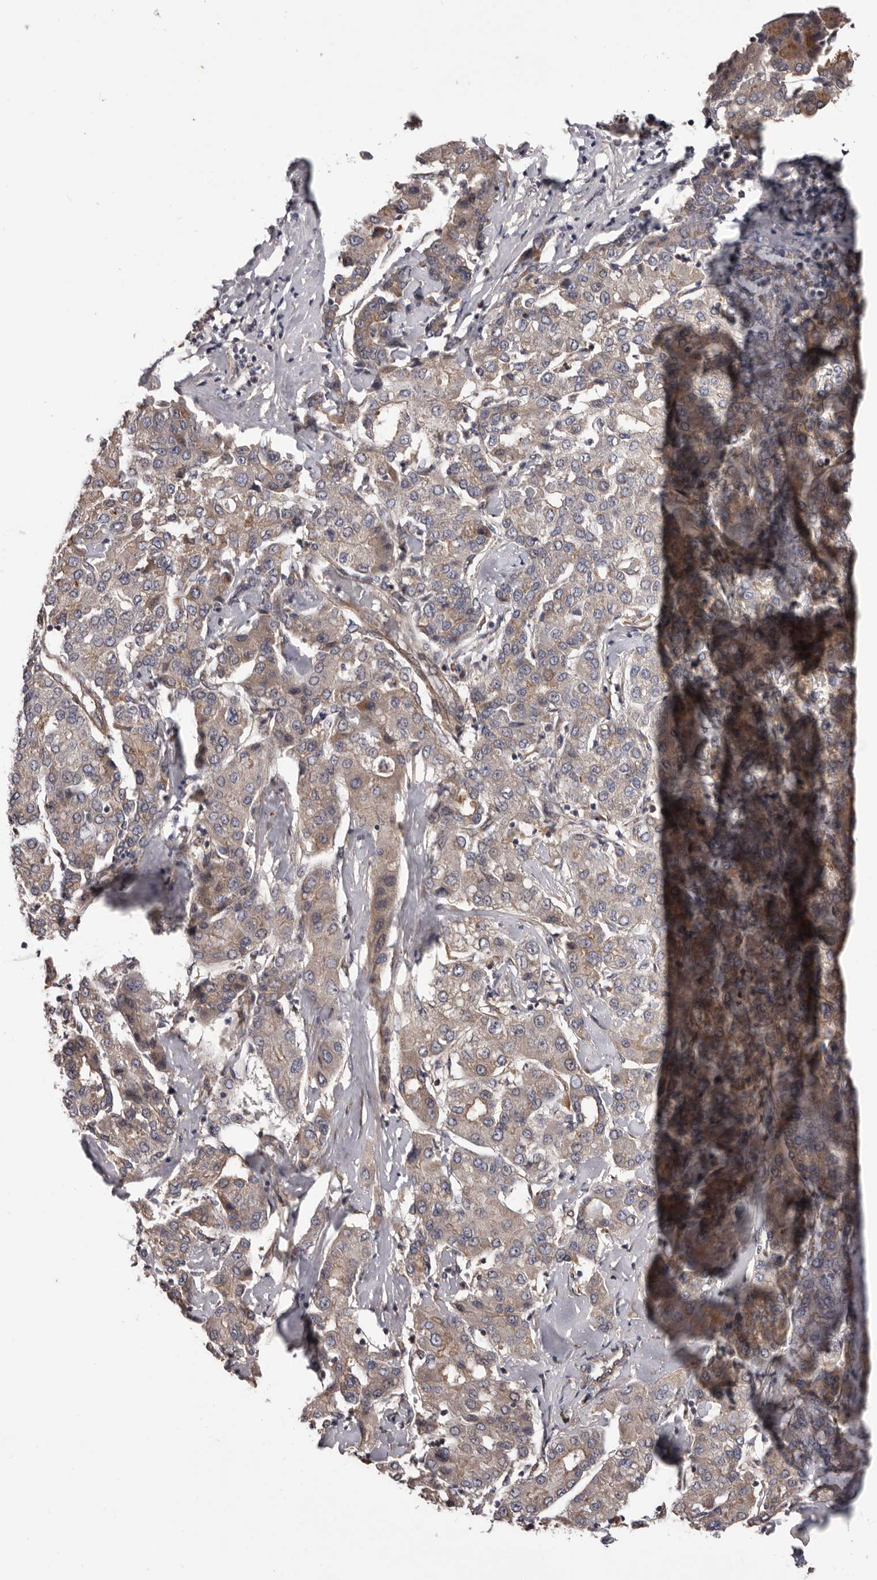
{"staining": {"intensity": "weak", "quantity": "<25%", "location": "cytoplasmic/membranous"}, "tissue": "liver cancer", "cell_type": "Tumor cells", "image_type": "cancer", "snomed": [{"axis": "morphology", "description": "Carcinoma, Hepatocellular, NOS"}, {"axis": "topography", "description": "Liver"}], "caption": "The micrograph exhibits no significant staining in tumor cells of liver cancer. (DAB (3,3'-diaminobenzidine) IHC with hematoxylin counter stain).", "gene": "PRKD1", "patient": {"sex": "male", "age": 65}}